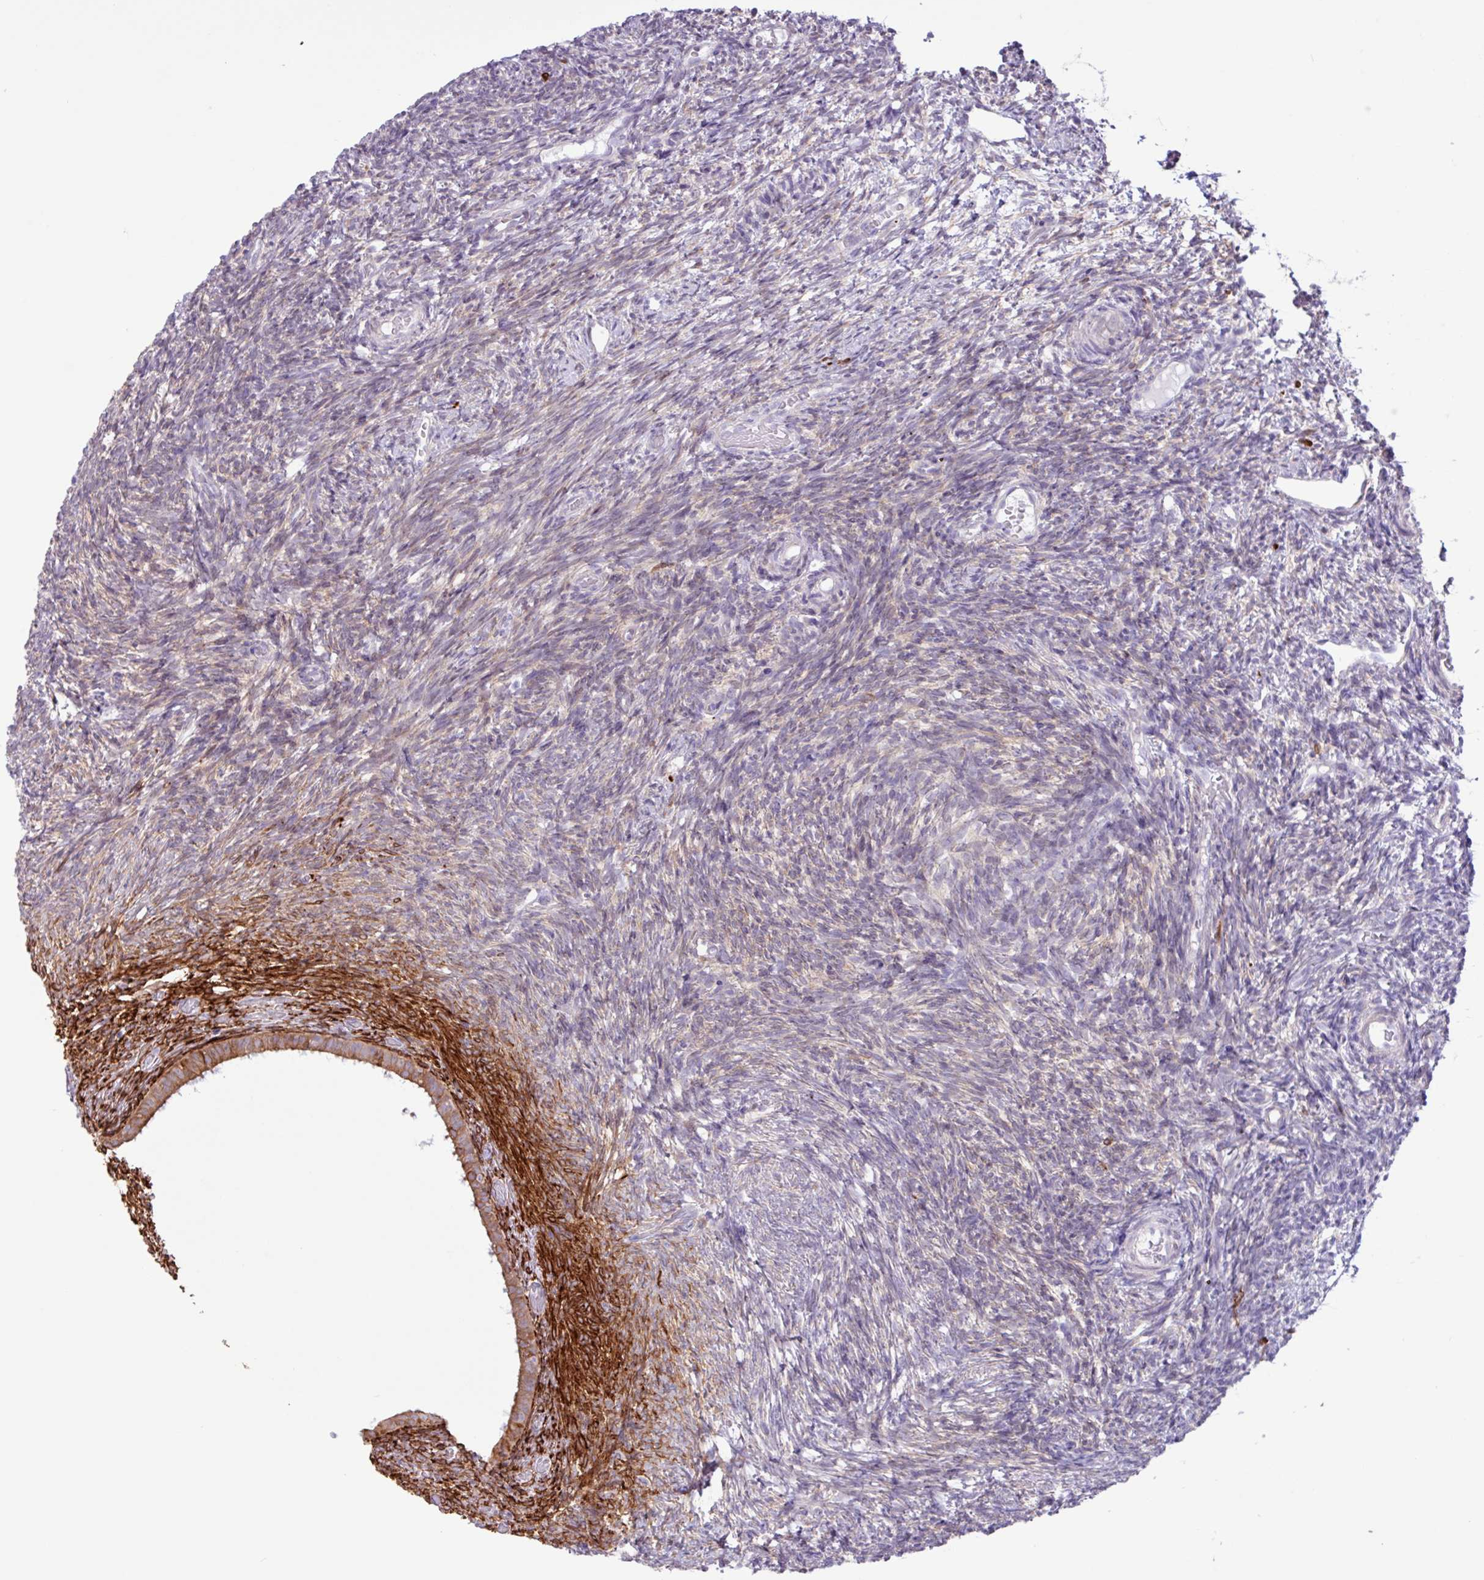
{"staining": {"intensity": "negative", "quantity": "none", "location": "none"}, "tissue": "ovary", "cell_type": "Follicle cells", "image_type": "normal", "snomed": [{"axis": "morphology", "description": "Normal tissue, NOS"}, {"axis": "topography", "description": "Ovary"}], "caption": "Immunohistochemistry (IHC) histopathology image of unremarkable ovary: ovary stained with DAB (3,3'-diaminobenzidine) displays no significant protein expression in follicle cells.", "gene": "SLC38A1", "patient": {"sex": "female", "age": 39}}